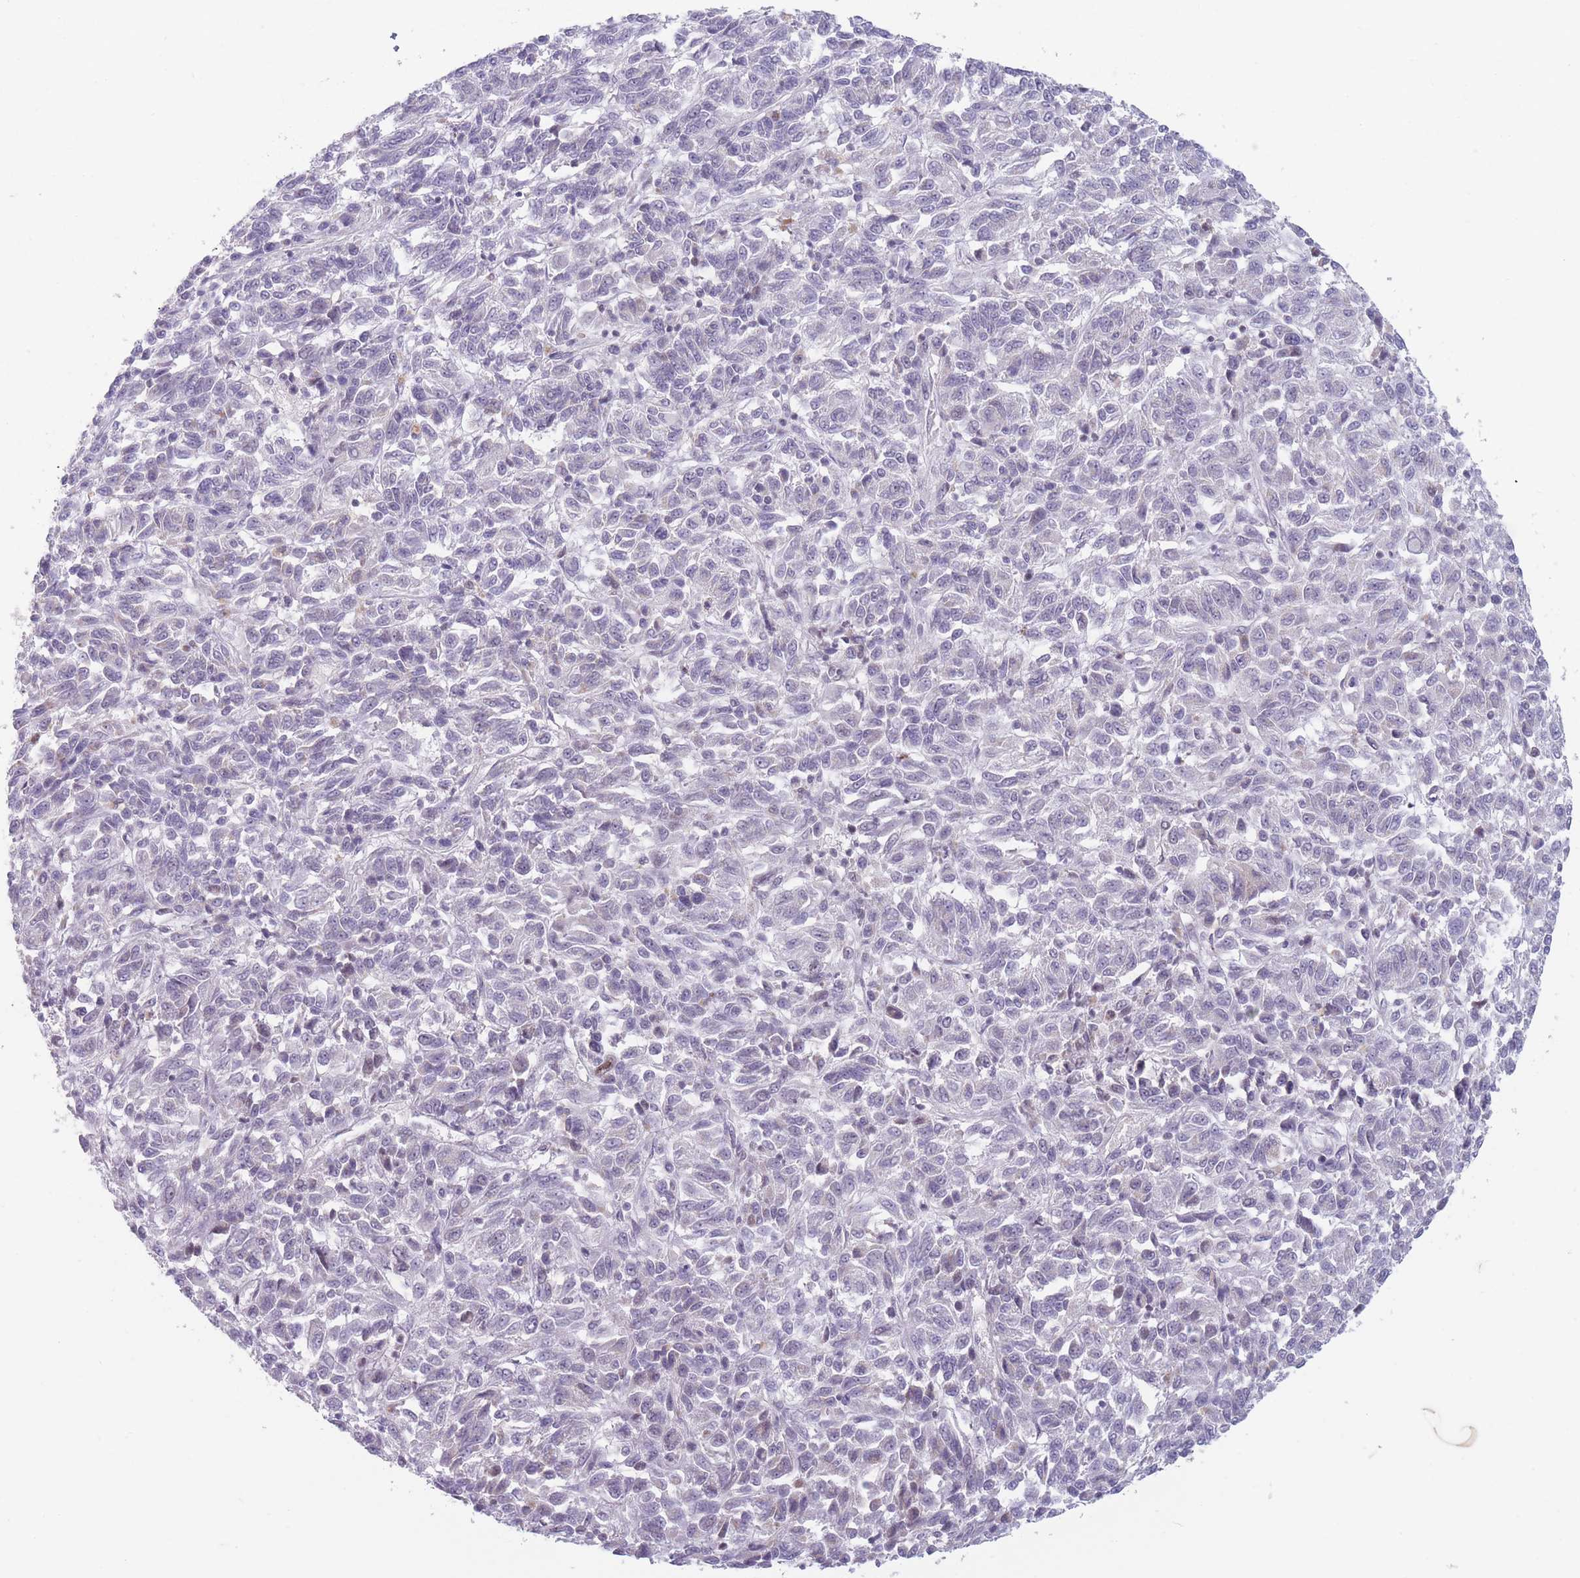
{"staining": {"intensity": "negative", "quantity": "none", "location": "none"}, "tissue": "melanoma", "cell_type": "Tumor cells", "image_type": "cancer", "snomed": [{"axis": "morphology", "description": "Malignant melanoma, Metastatic site"}, {"axis": "topography", "description": "Lung"}], "caption": "This image is of malignant melanoma (metastatic site) stained with immunohistochemistry to label a protein in brown with the nuclei are counter-stained blue. There is no staining in tumor cells.", "gene": "ARID3B", "patient": {"sex": "male", "age": 64}}